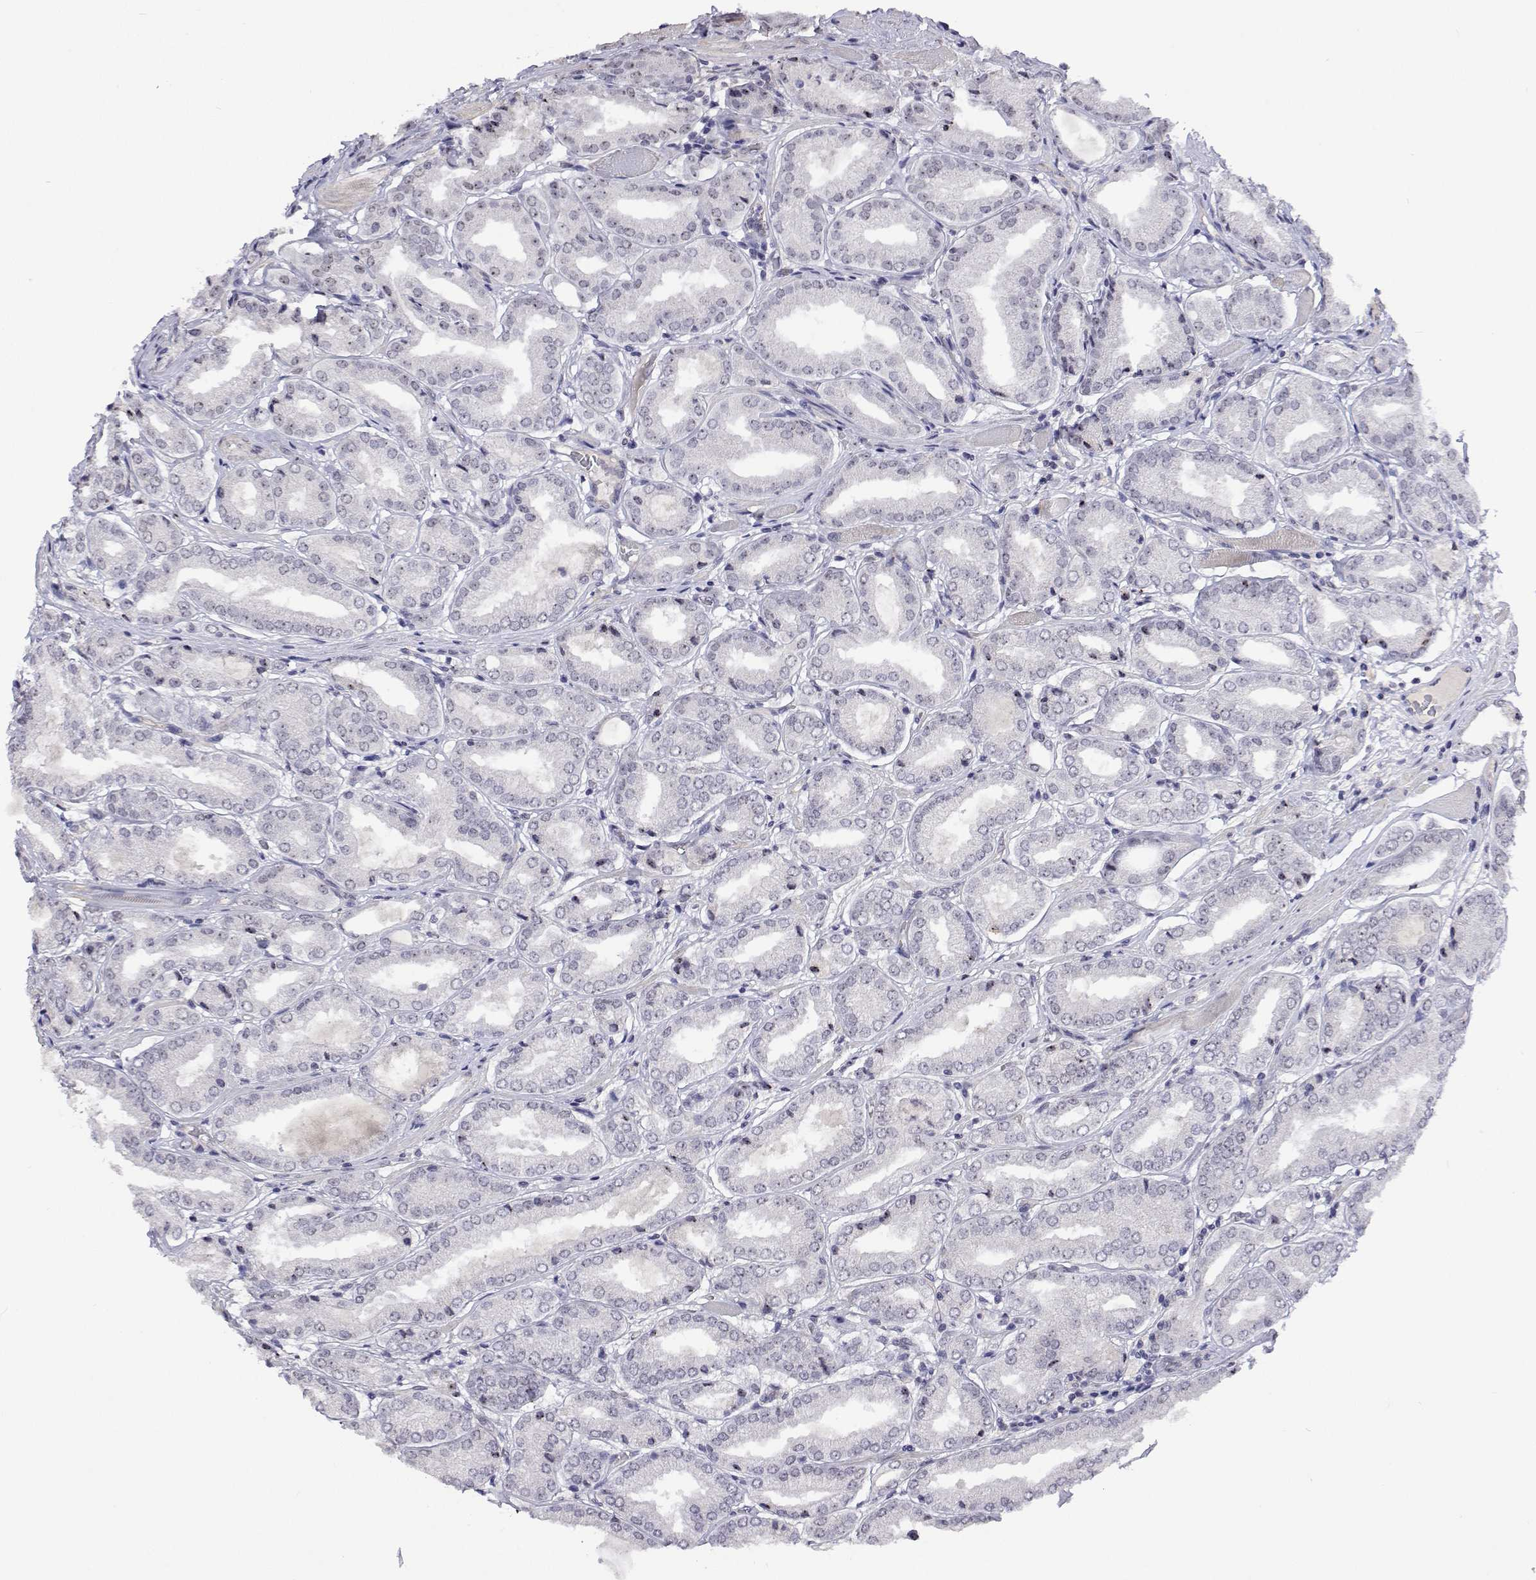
{"staining": {"intensity": "negative", "quantity": "none", "location": "none"}, "tissue": "prostate cancer", "cell_type": "Tumor cells", "image_type": "cancer", "snomed": [{"axis": "morphology", "description": "Adenocarcinoma, NOS"}, {"axis": "topography", "description": "Prostate"}], "caption": "Immunohistochemistry photomicrograph of neoplastic tissue: prostate adenocarcinoma stained with DAB exhibits no significant protein expression in tumor cells.", "gene": "NHP2", "patient": {"sex": "male", "age": 63}}